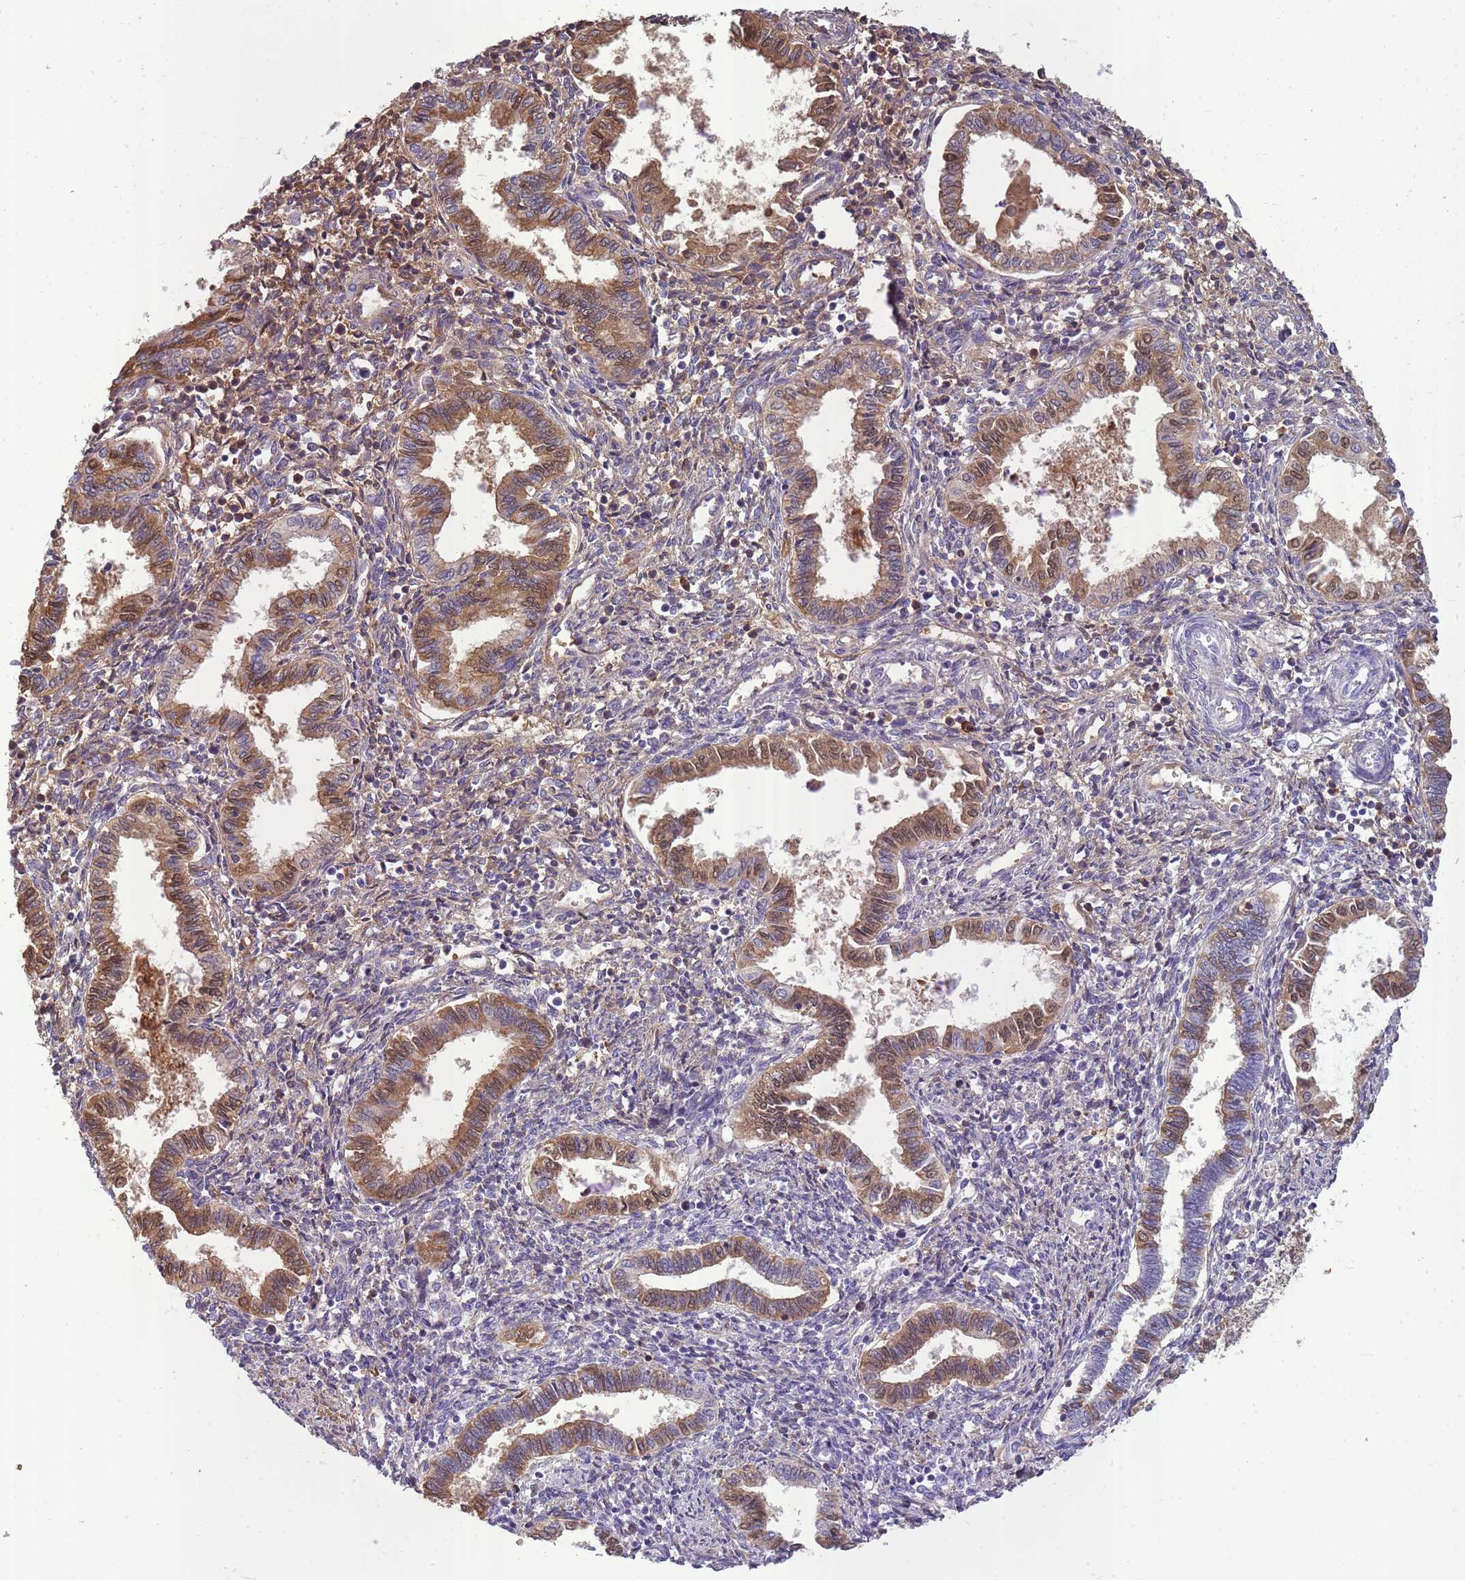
{"staining": {"intensity": "weak", "quantity": "<25%", "location": "cytoplasmic/membranous"}, "tissue": "endometrium", "cell_type": "Cells in endometrial stroma", "image_type": "normal", "snomed": [{"axis": "morphology", "description": "Normal tissue, NOS"}, {"axis": "topography", "description": "Endometrium"}], "caption": "IHC of unremarkable human endometrium demonstrates no staining in cells in endometrial stroma. (DAB (3,3'-diaminobenzidine) immunohistochemistry (IHC) with hematoxylin counter stain).", "gene": "IGKV1", "patient": {"sex": "female", "age": 37}}